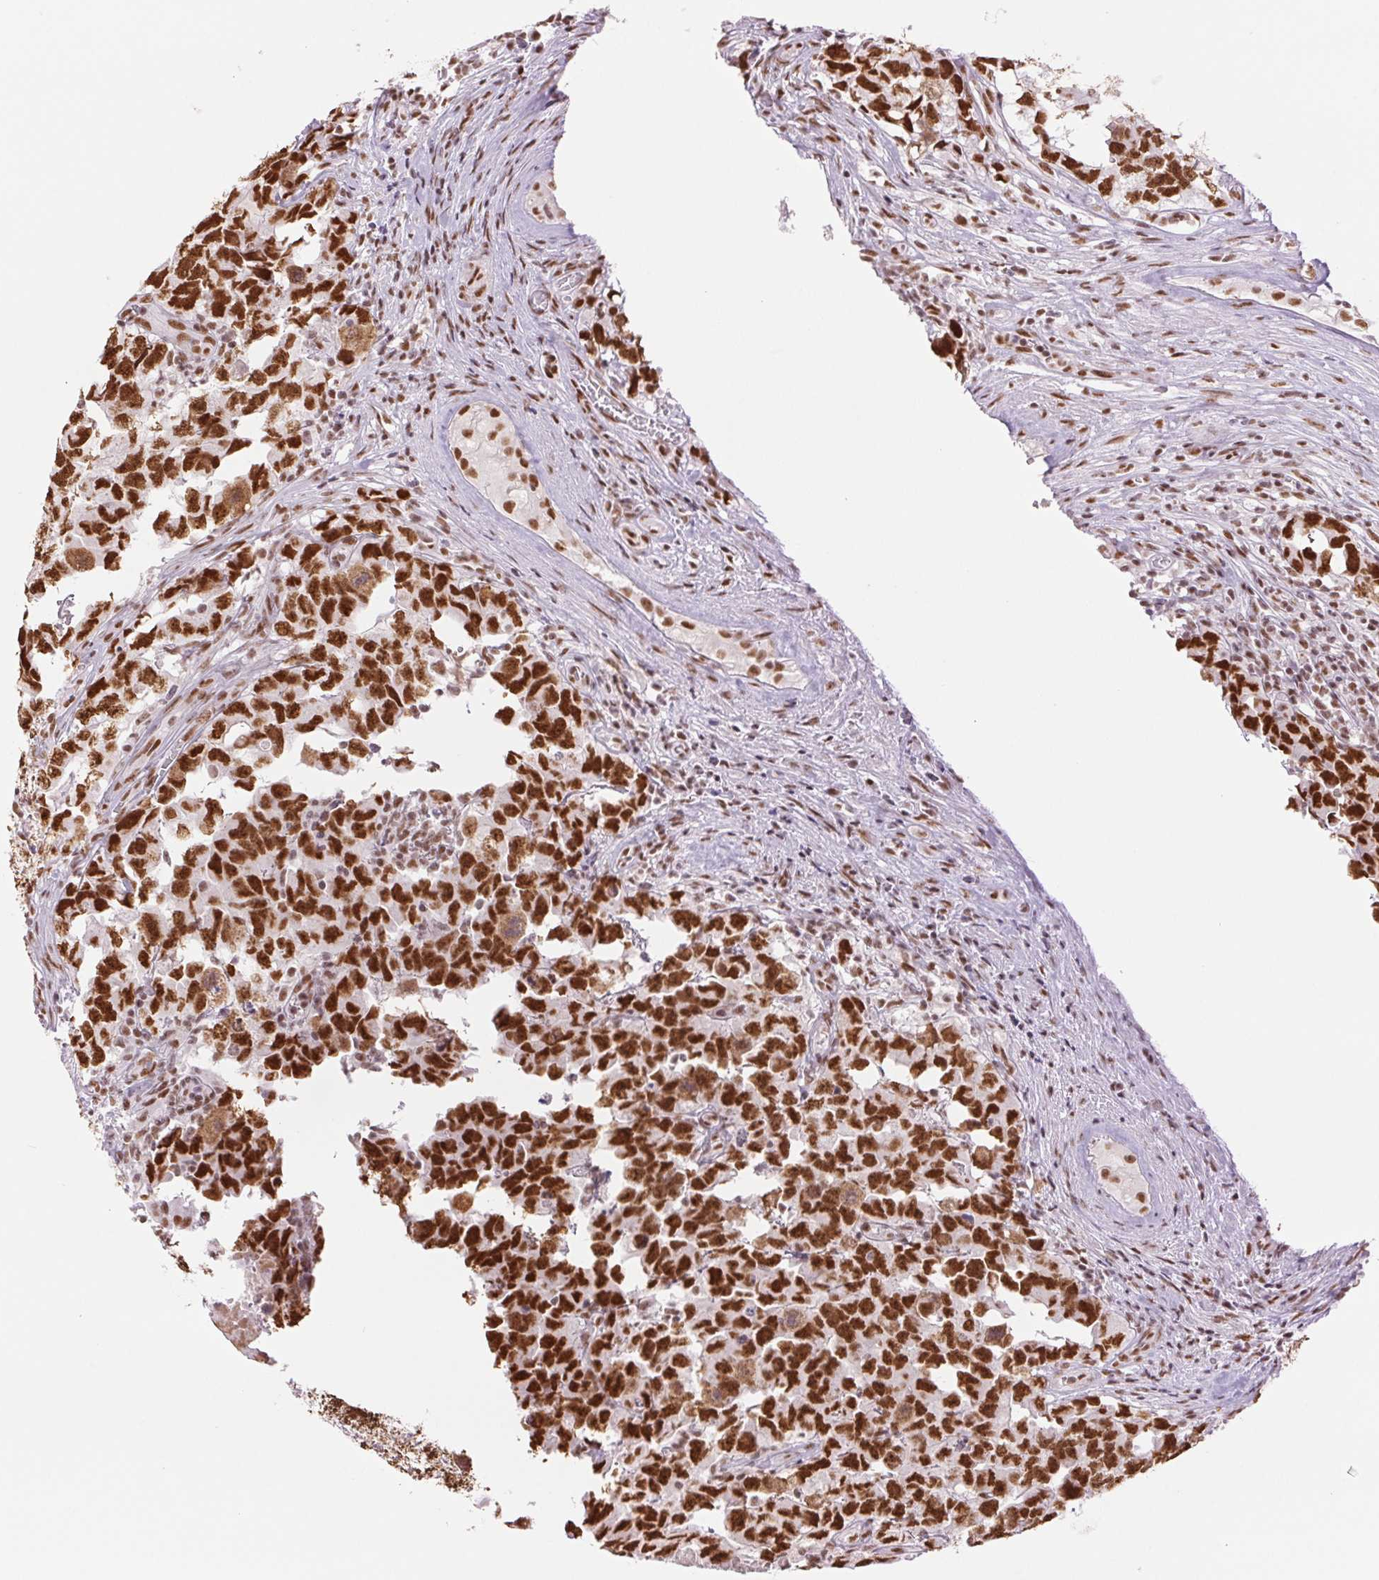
{"staining": {"intensity": "strong", "quantity": ">75%", "location": "nuclear"}, "tissue": "testis cancer", "cell_type": "Tumor cells", "image_type": "cancer", "snomed": [{"axis": "morphology", "description": "Carcinoma, Embryonal, NOS"}, {"axis": "topography", "description": "Testis"}], "caption": "Human testis cancer stained for a protein (brown) exhibits strong nuclear positive positivity in approximately >75% of tumor cells.", "gene": "ZFR2", "patient": {"sex": "male", "age": 22}}